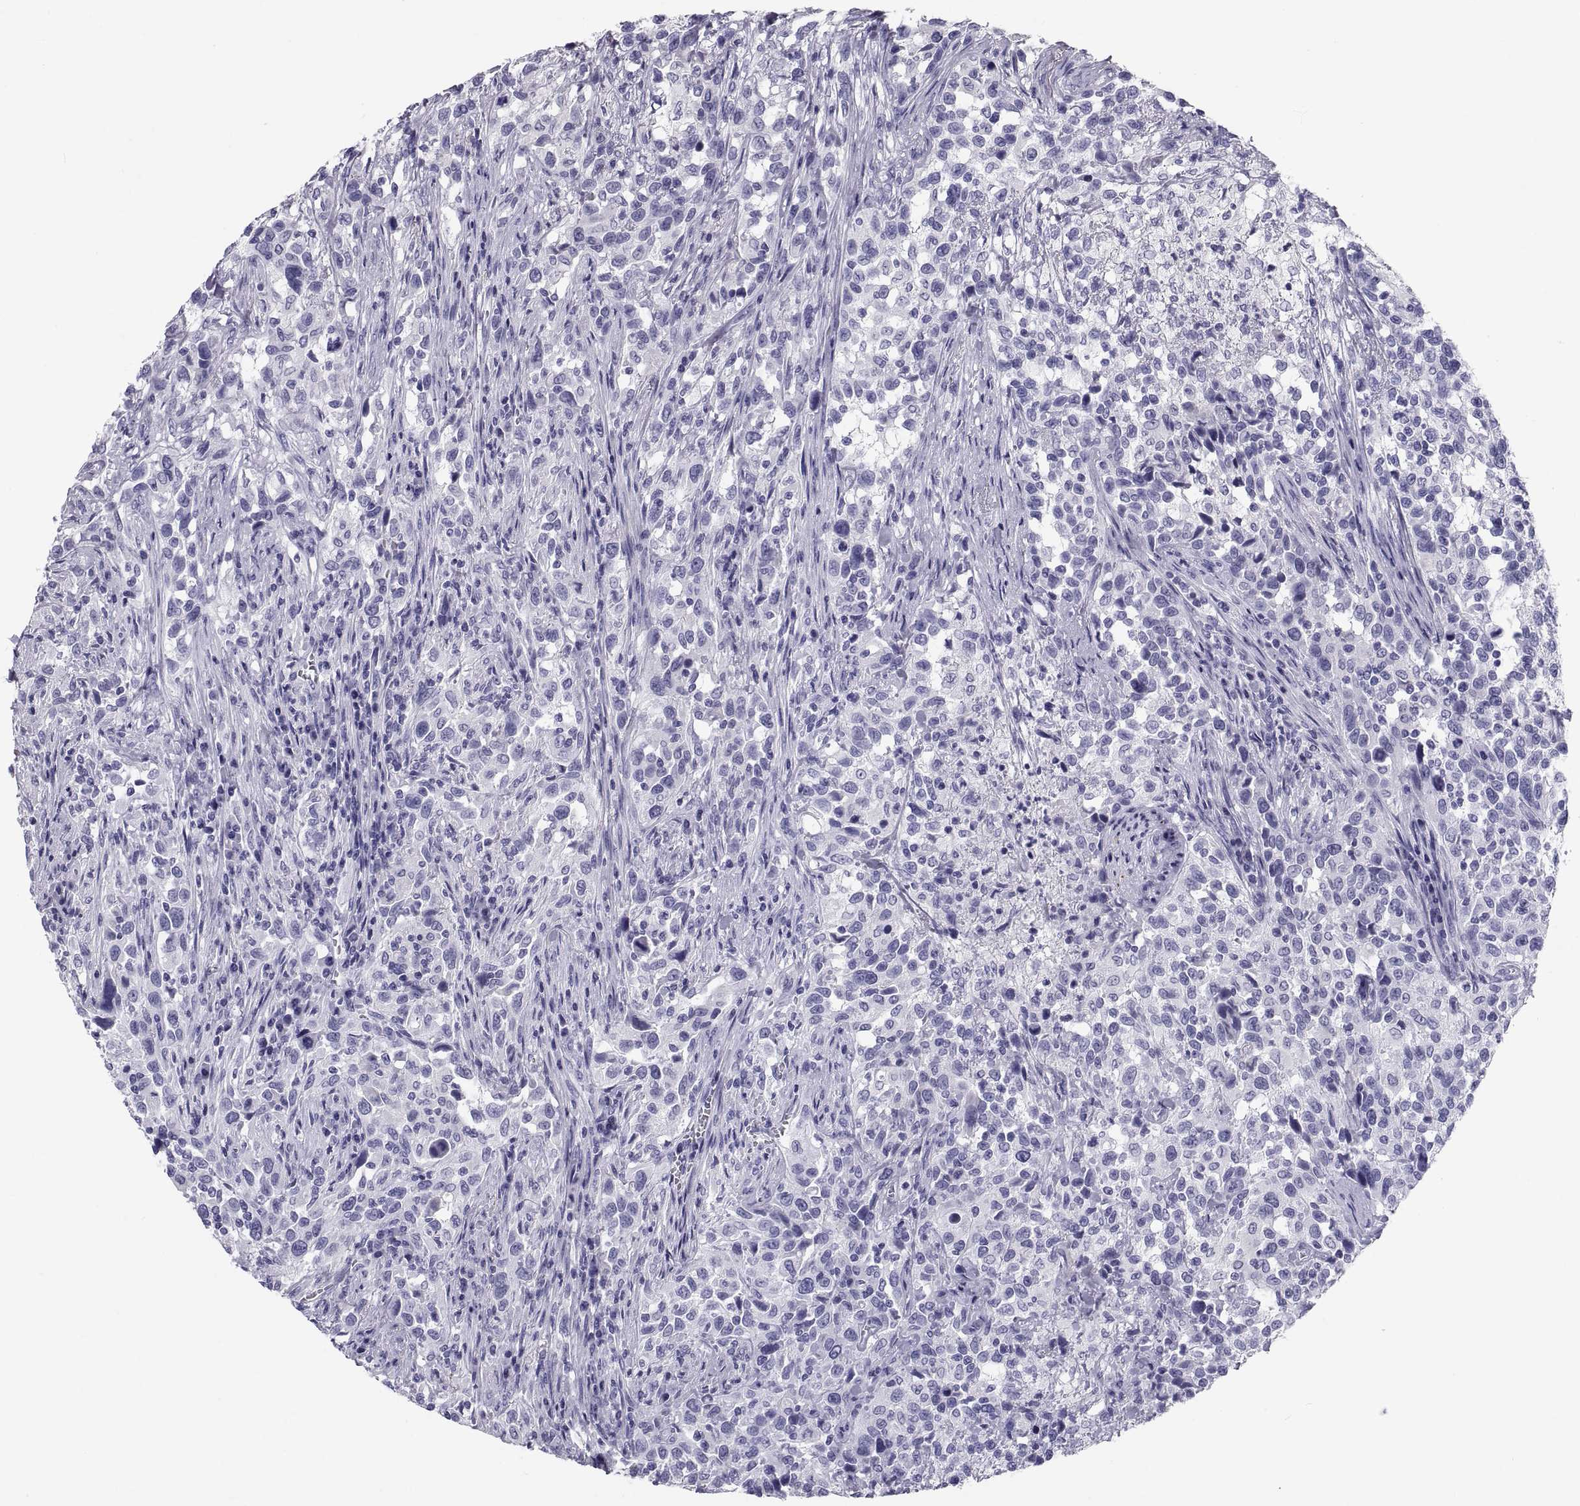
{"staining": {"intensity": "negative", "quantity": "none", "location": "none"}, "tissue": "urothelial cancer", "cell_type": "Tumor cells", "image_type": "cancer", "snomed": [{"axis": "morphology", "description": "Urothelial carcinoma, NOS"}, {"axis": "morphology", "description": "Urothelial carcinoma, High grade"}, {"axis": "topography", "description": "Urinary bladder"}], "caption": "Immunohistochemistry (IHC) micrograph of neoplastic tissue: human urothelial cancer stained with DAB shows no significant protein expression in tumor cells. (DAB IHC visualized using brightfield microscopy, high magnification).", "gene": "DEFB129", "patient": {"sex": "female", "age": 64}}